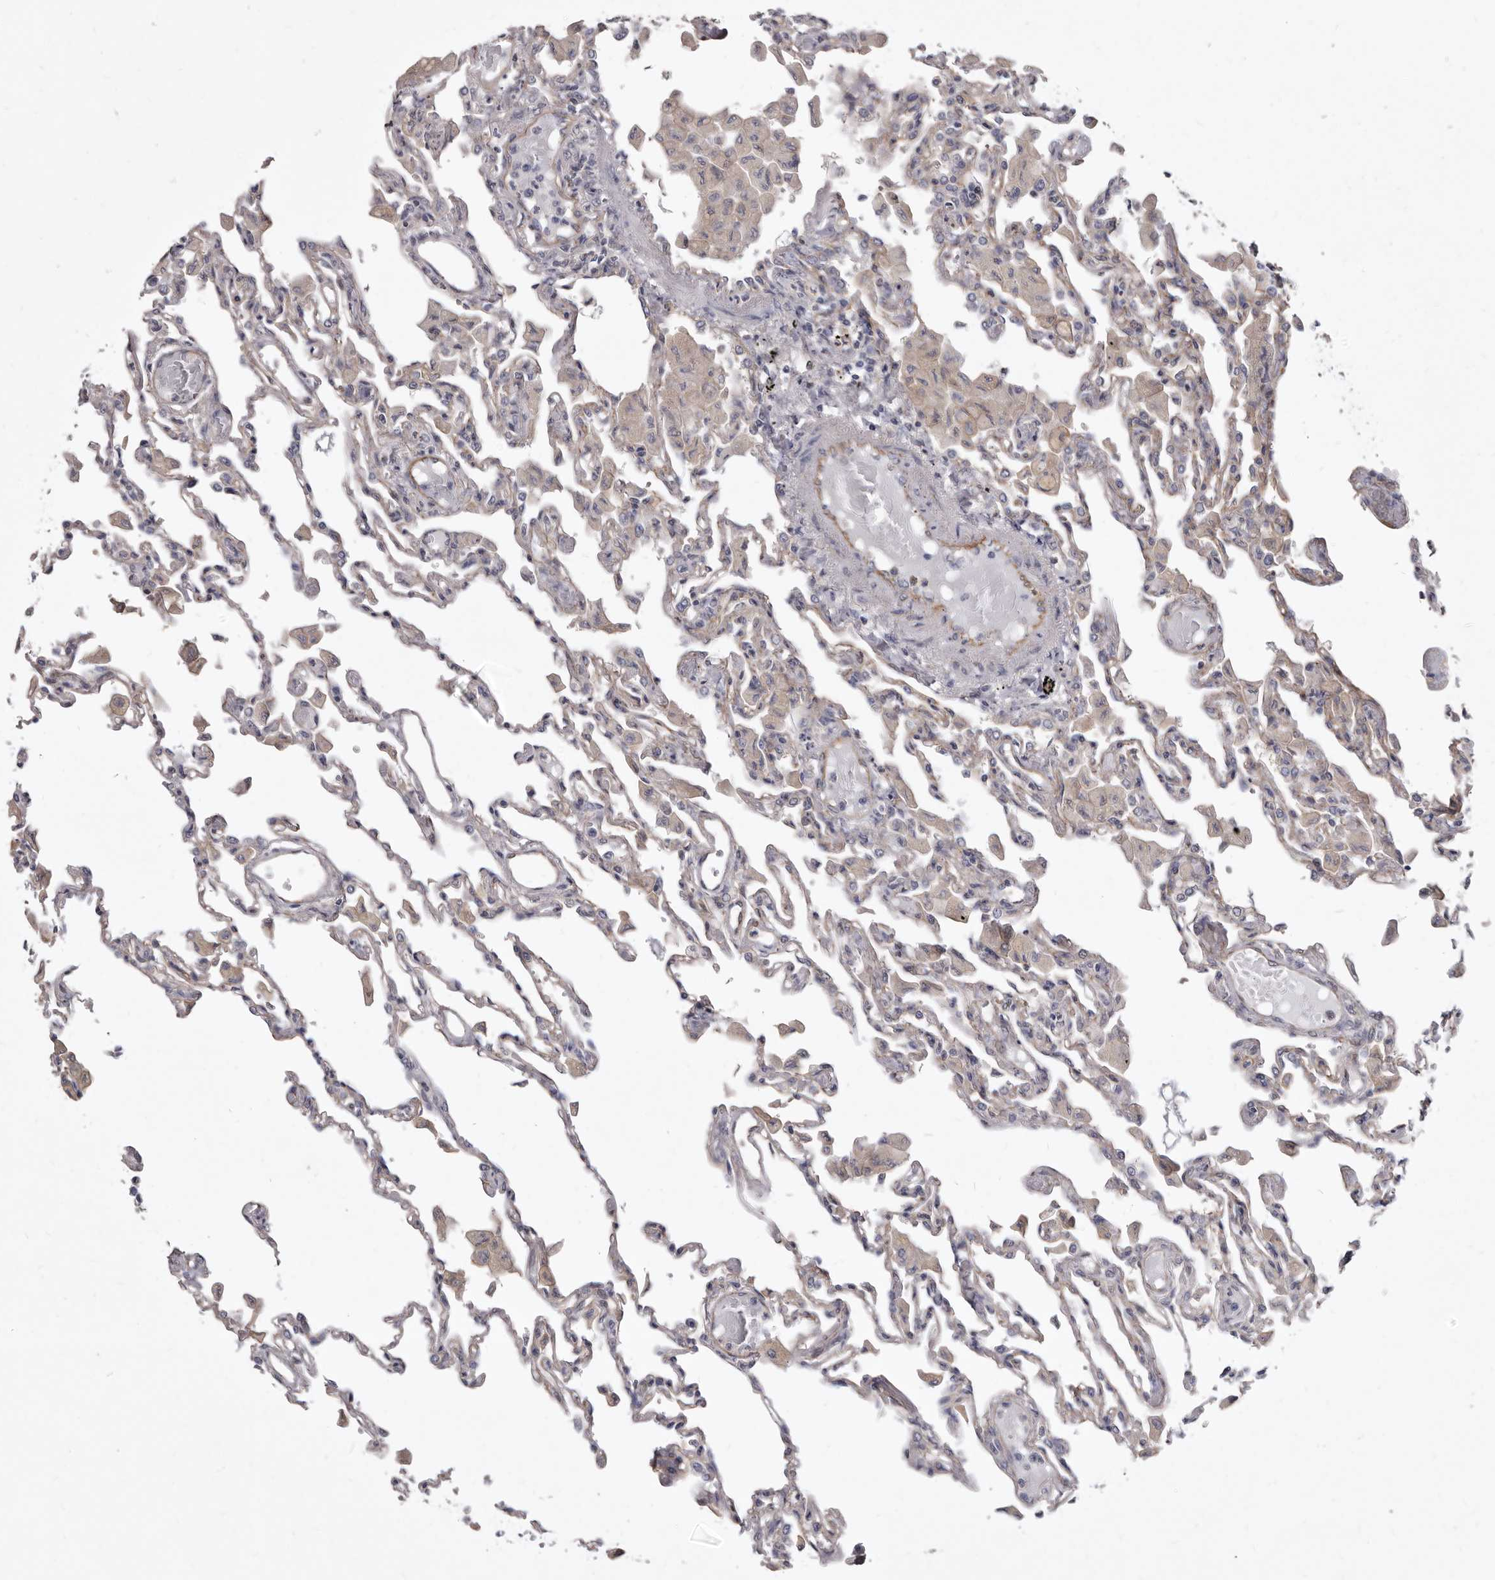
{"staining": {"intensity": "weak", "quantity": "<25%", "location": "cytoplasmic/membranous"}, "tissue": "lung", "cell_type": "Alveolar cells", "image_type": "normal", "snomed": [{"axis": "morphology", "description": "Normal tissue, NOS"}, {"axis": "topography", "description": "Bronchus"}, {"axis": "topography", "description": "Lung"}], "caption": "Human lung stained for a protein using IHC displays no positivity in alveolar cells.", "gene": "P2RX6", "patient": {"sex": "female", "age": 49}}